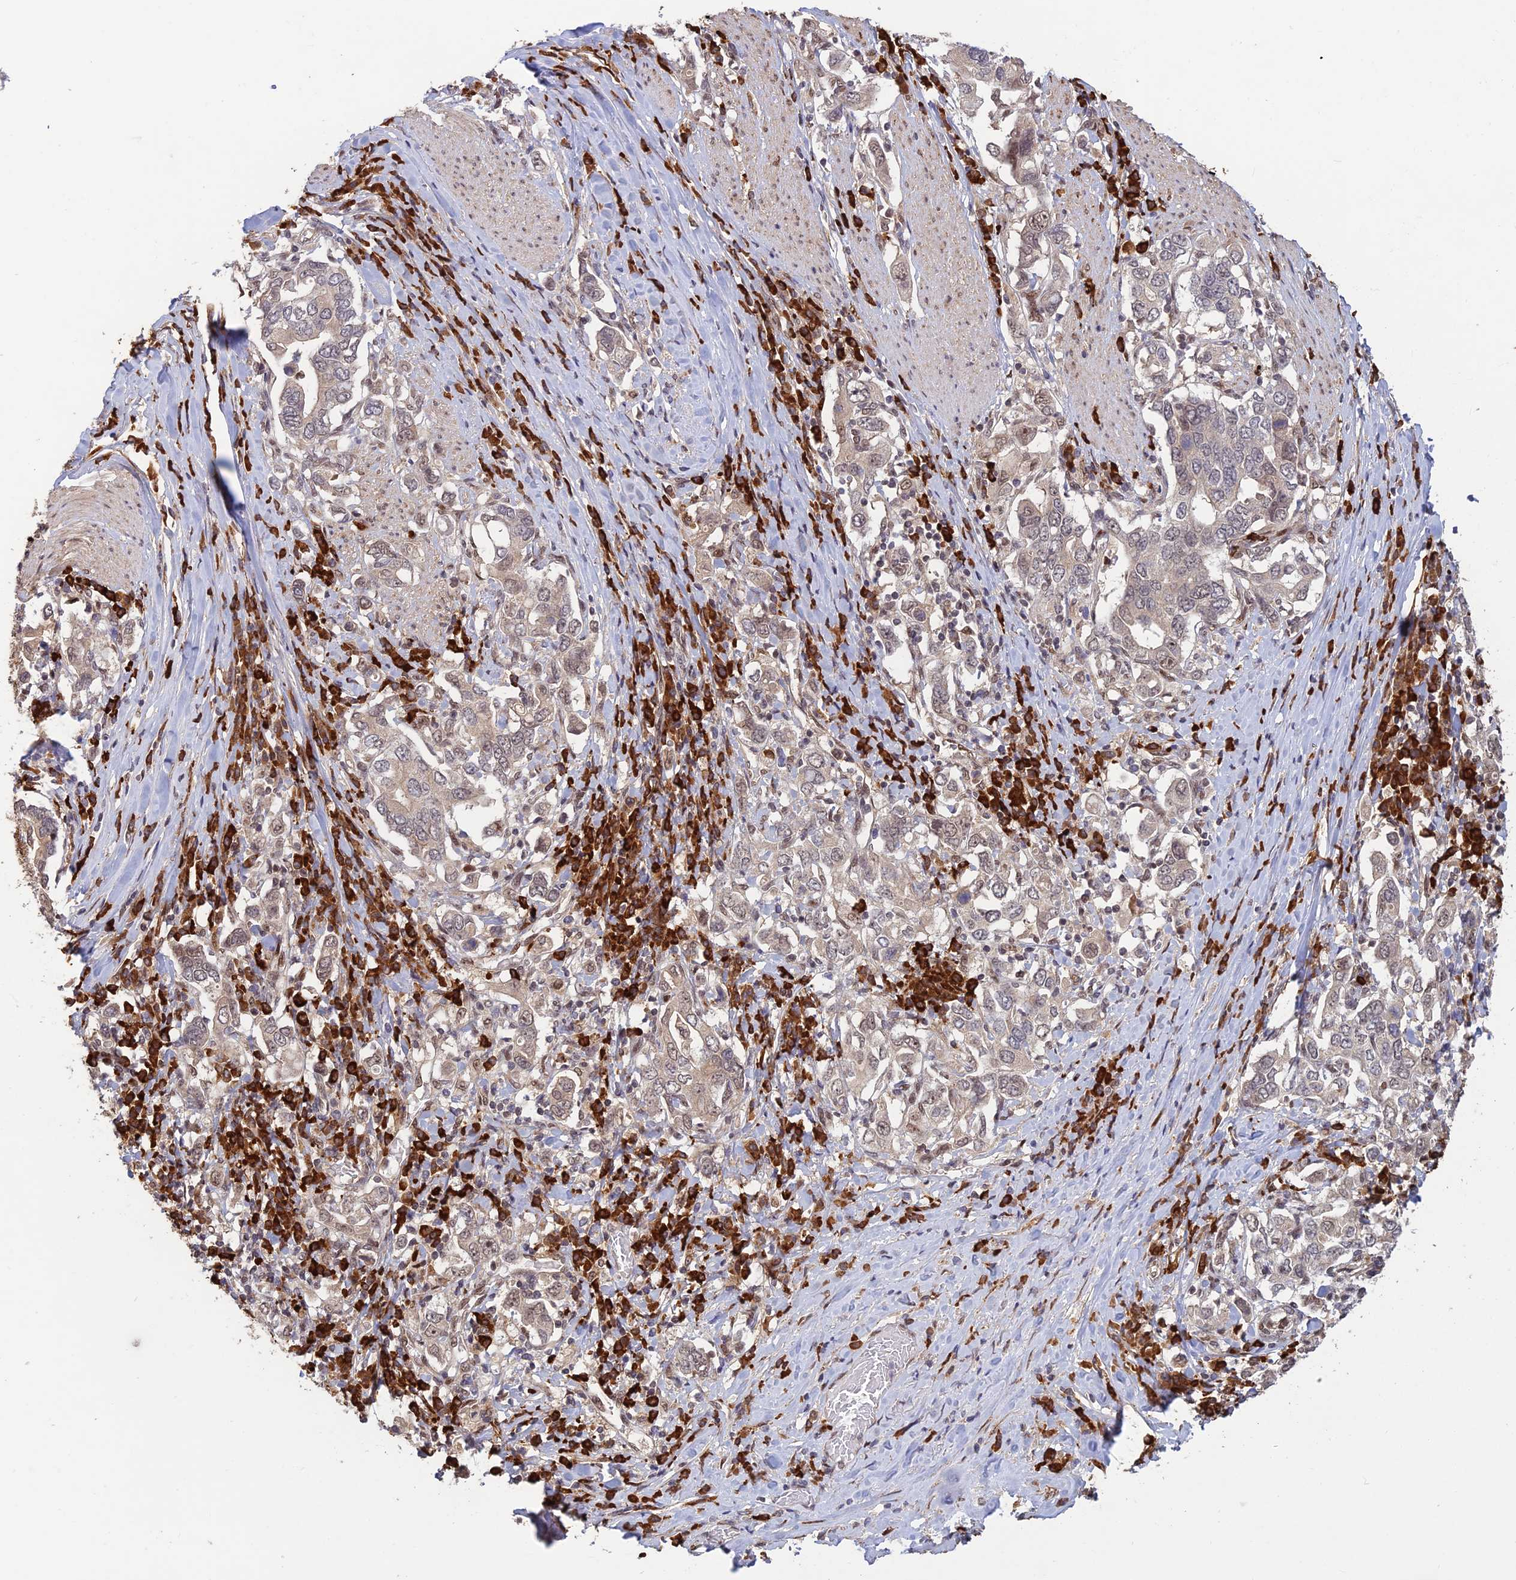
{"staining": {"intensity": "negative", "quantity": "none", "location": "none"}, "tissue": "stomach cancer", "cell_type": "Tumor cells", "image_type": "cancer", "snomed": [{"axis": "morphology", "description": "Adenocarcinoma, NOS"}, {"axis": "topography", "description": "Stomach, upper"}, {"axis": "topography", "description": "Stomach"}], "caption": "IHC of human stomach cancer (adenocarcinoma) demonstrates no positivity in tumor cells.", "gene": "ZNF565", "patient": {"sex": "male", "age": 62}}